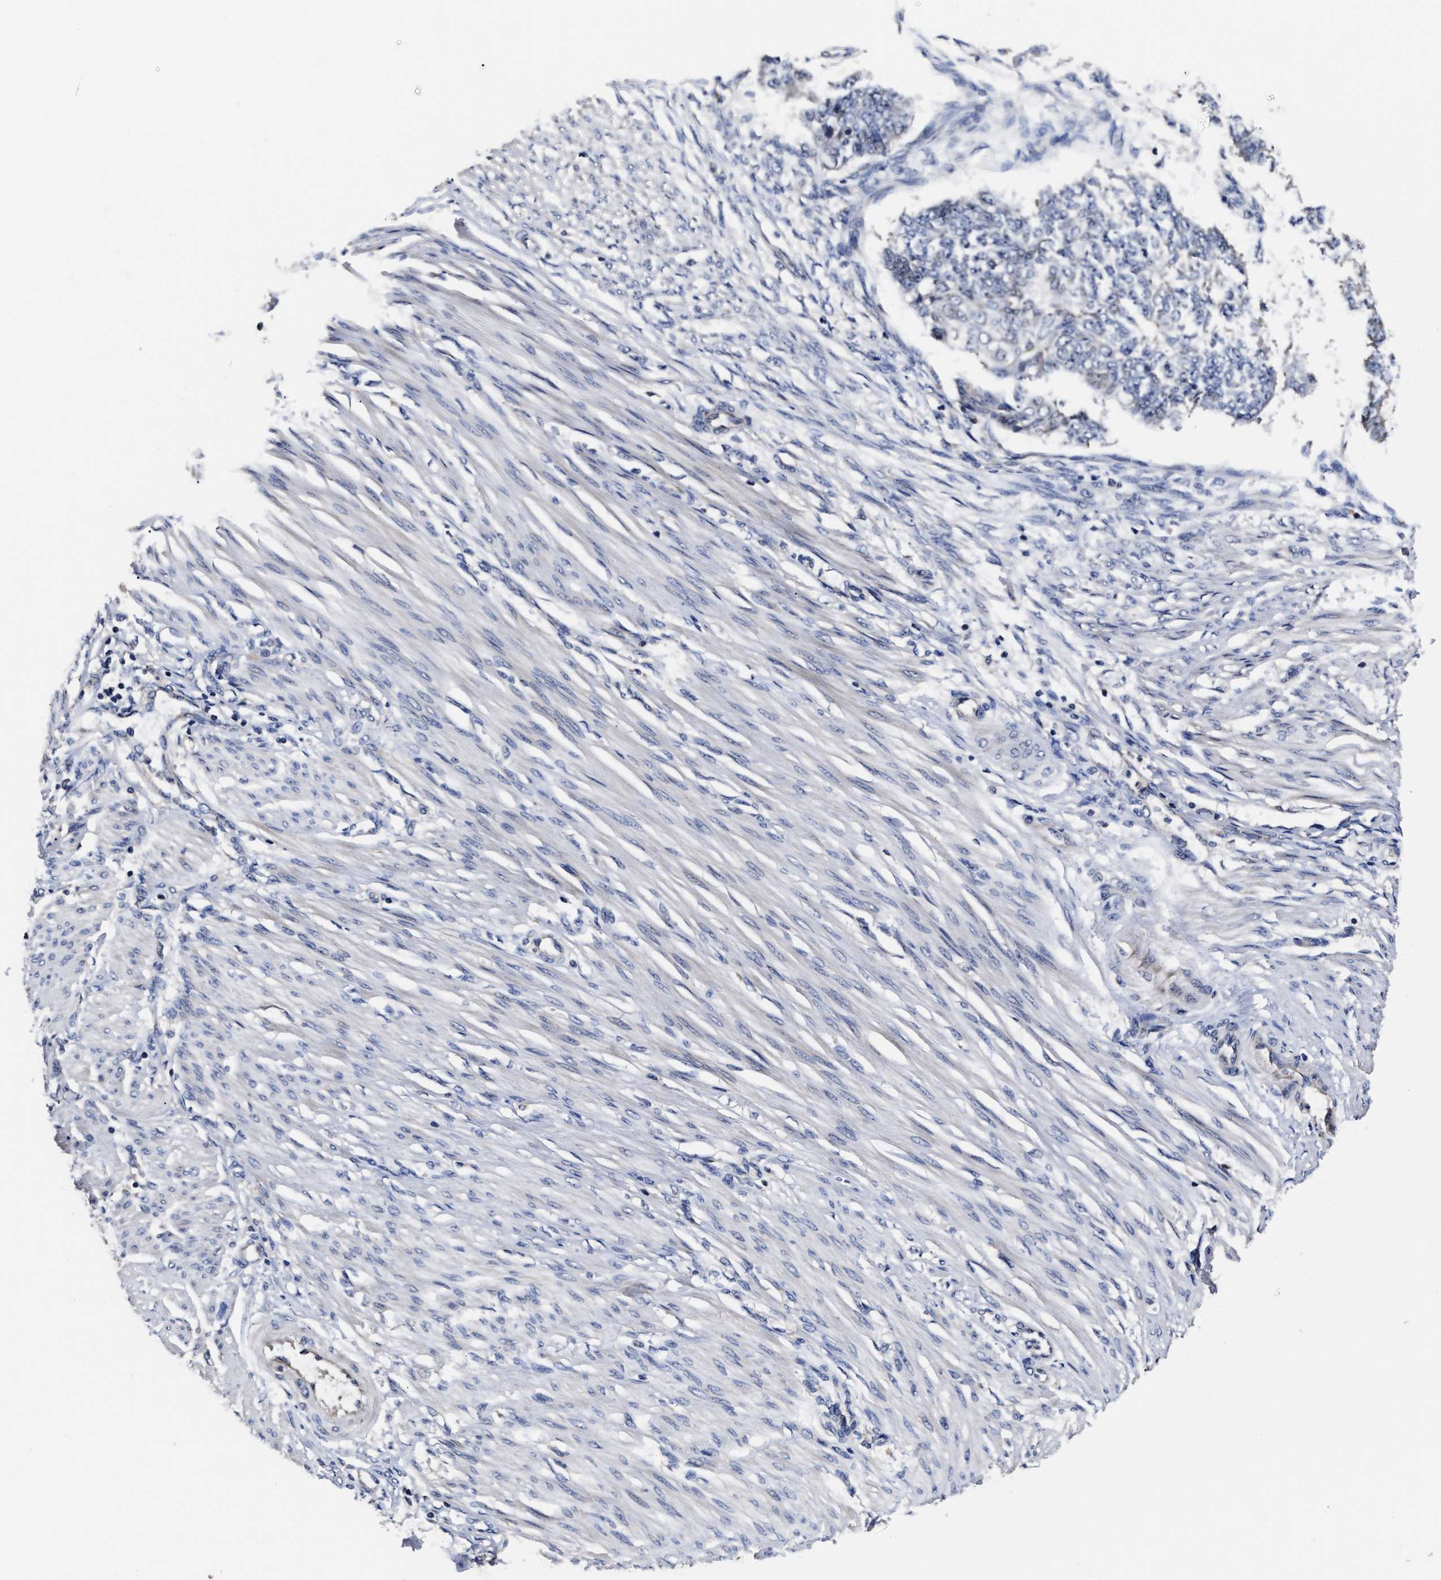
{"staining": {"intensity": "negative", "quantity": "none", "location": "none"}, "tissue": "endometrial cancer", "cell_type": "Tumor cells", "image_type": "cancer", "snomed": [{"axis": "morphology", "description": "Adenocarcinoma, NOS"}, {"axis": "topography", "description": "Endometrium"}], "caption": "The immunohistochemistry micrograph has no significant positivity in tumor cells of endometrial cancer (adenocarcinoma) tissue.", "gene": "SOCS5", "patient": {"sex": "female", "age": 32}}